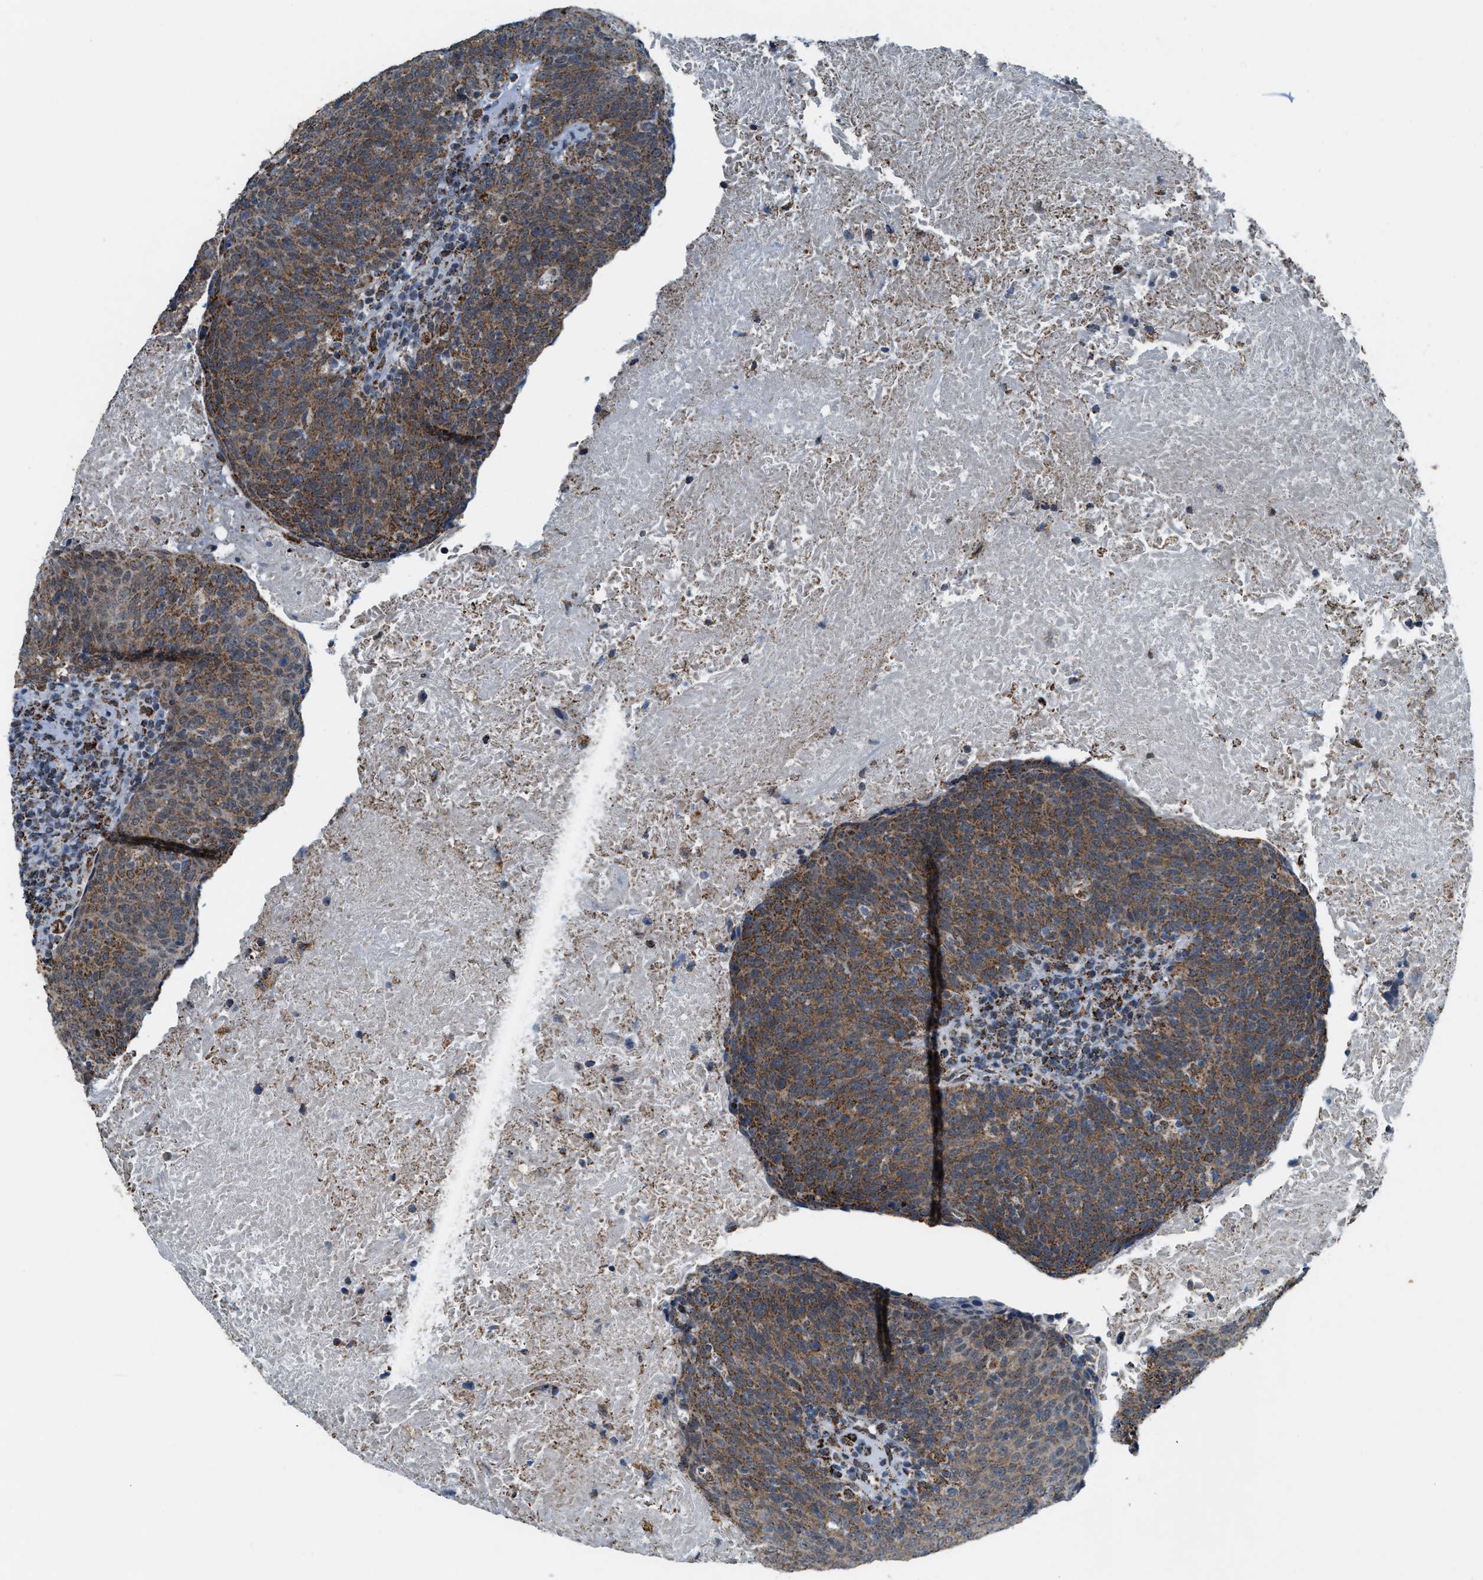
{"staining": {"intensity": "moderate", "quantity": ">75%", "location": "cytoplasmic/membranous"}, "tissue": "head and neck cancer", "cell_type": "Tumor cells", "image_type": "cancer", "snomed": [{"axis": "morphology", "description": "Squamous cell carcinoma, NOS"}, {"axis": "morphology", "description": "Squamous cell carcinoma, metastatic, NOS"}, {"axis": "topography", "description": "Lymph node"}, {"axis": "topography", "description": "Head-Neck"}], "caption": "Human head and neck cancer stained with a protein marker displays moderate staining in tumor cells.", "gene": "HIBADH", "patient": {"sex": "male", "age": 62}}